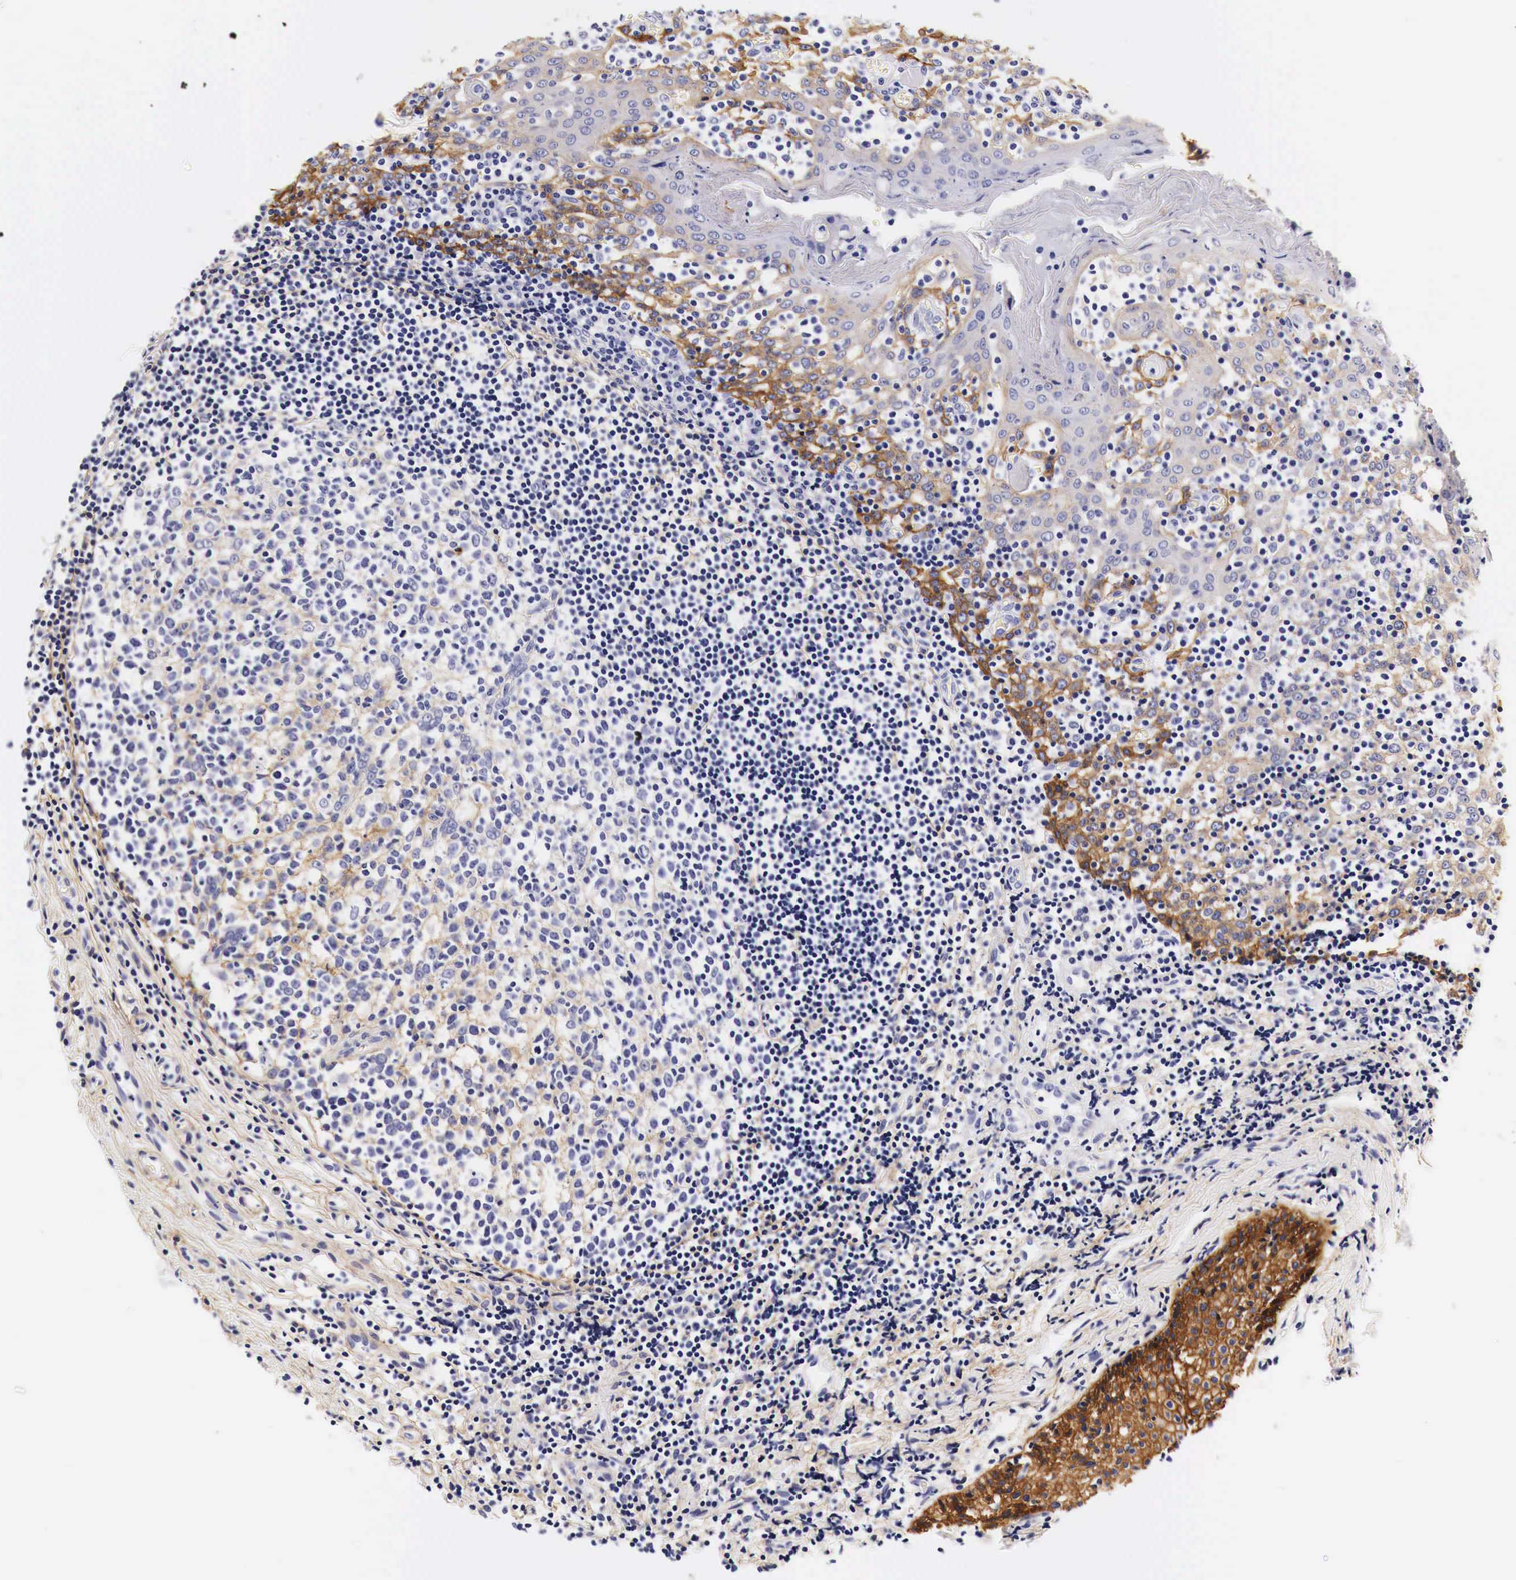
{"staining": {"intensity": "weak", "quantity": "25%-75%", "location": "cytoplasmic/membranous"}, "tissue": "tonsil", "cell_type": "Germinal center cells", "image_type": "normal", "snomed": [{"axis": "morphology", "description": "Normal tissue, NOS"}, {"axis": "topography", "description": "Tonsil"}], "caption": "Immunohistochemistry (IHC) staining of benign tonsil, which demonstrates low levels of weak cytoplasmic/membranous staining in approximately 25%-75% of germinal center cells indicating weak cytoplasmic/membranous protein staining. The staining was performed using DAB (brown) for protein detection and nuclei were counterstained in hematoxylin (blue).", "gene": "EGFR", "patient": {"sex": "female", "age": 41}}